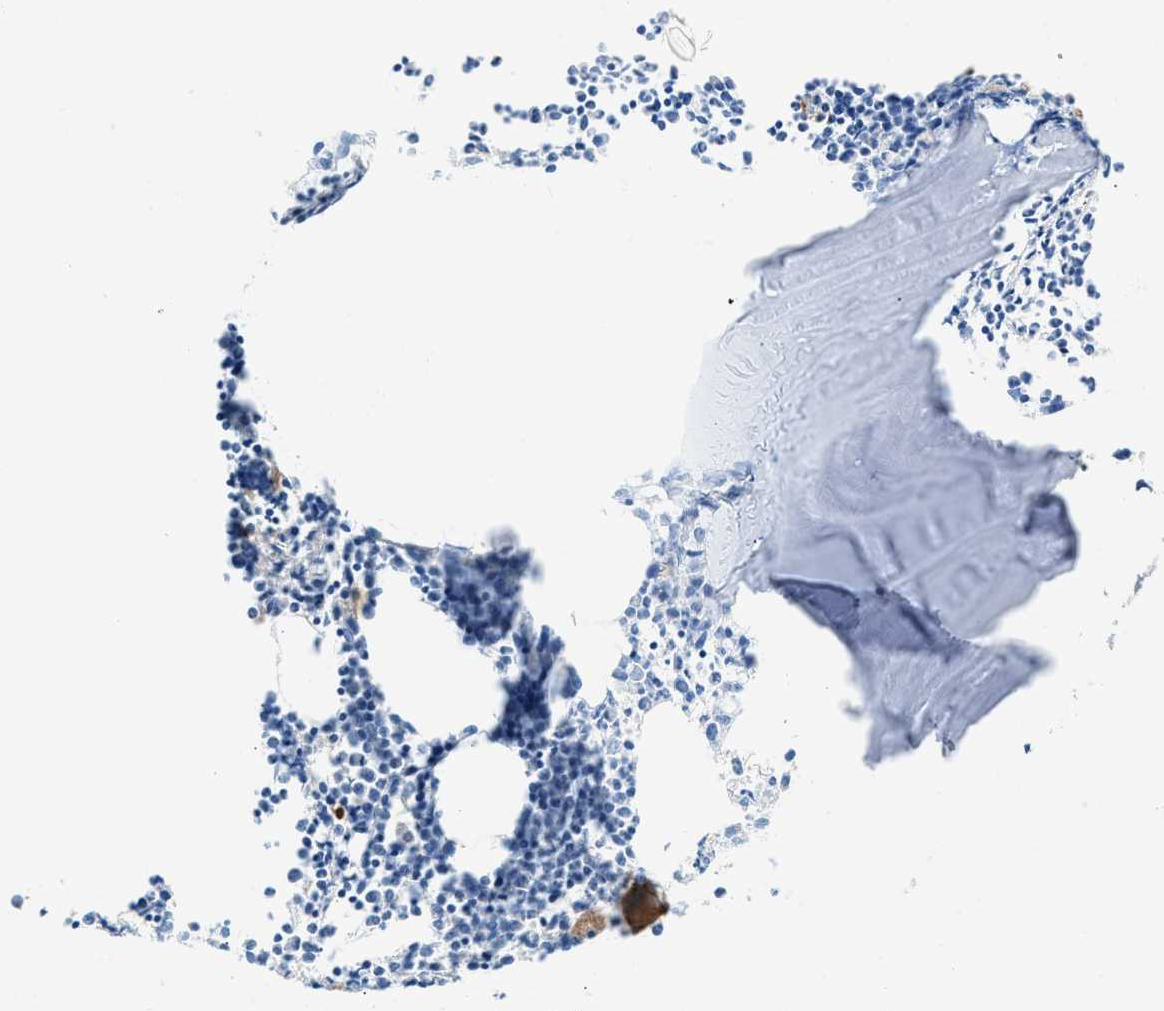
{"staining": {"intensity": "moderate", "quantity": "<25%", "location": "cytoplasmic/membranous"}, "tissue": "bone marrow", "cell_type": "Hematopoietic cells", "image_type": "normal", "snomed": [{"axis": "morphology", "description": "Normal tissue, NOS"}, {"axis": "morphology", "description": "Inflammation, NOS"}, {"axis": "topography", "description": "Bone marrow"}], "caption": "Human bone marrow stained with a brown dye reveals moderate cytoplasmic/membranous positive expression in about <25% of hematopoietic cells.", "gene": "FAIM2", "patient": {"sex": "female", "age": 53}}